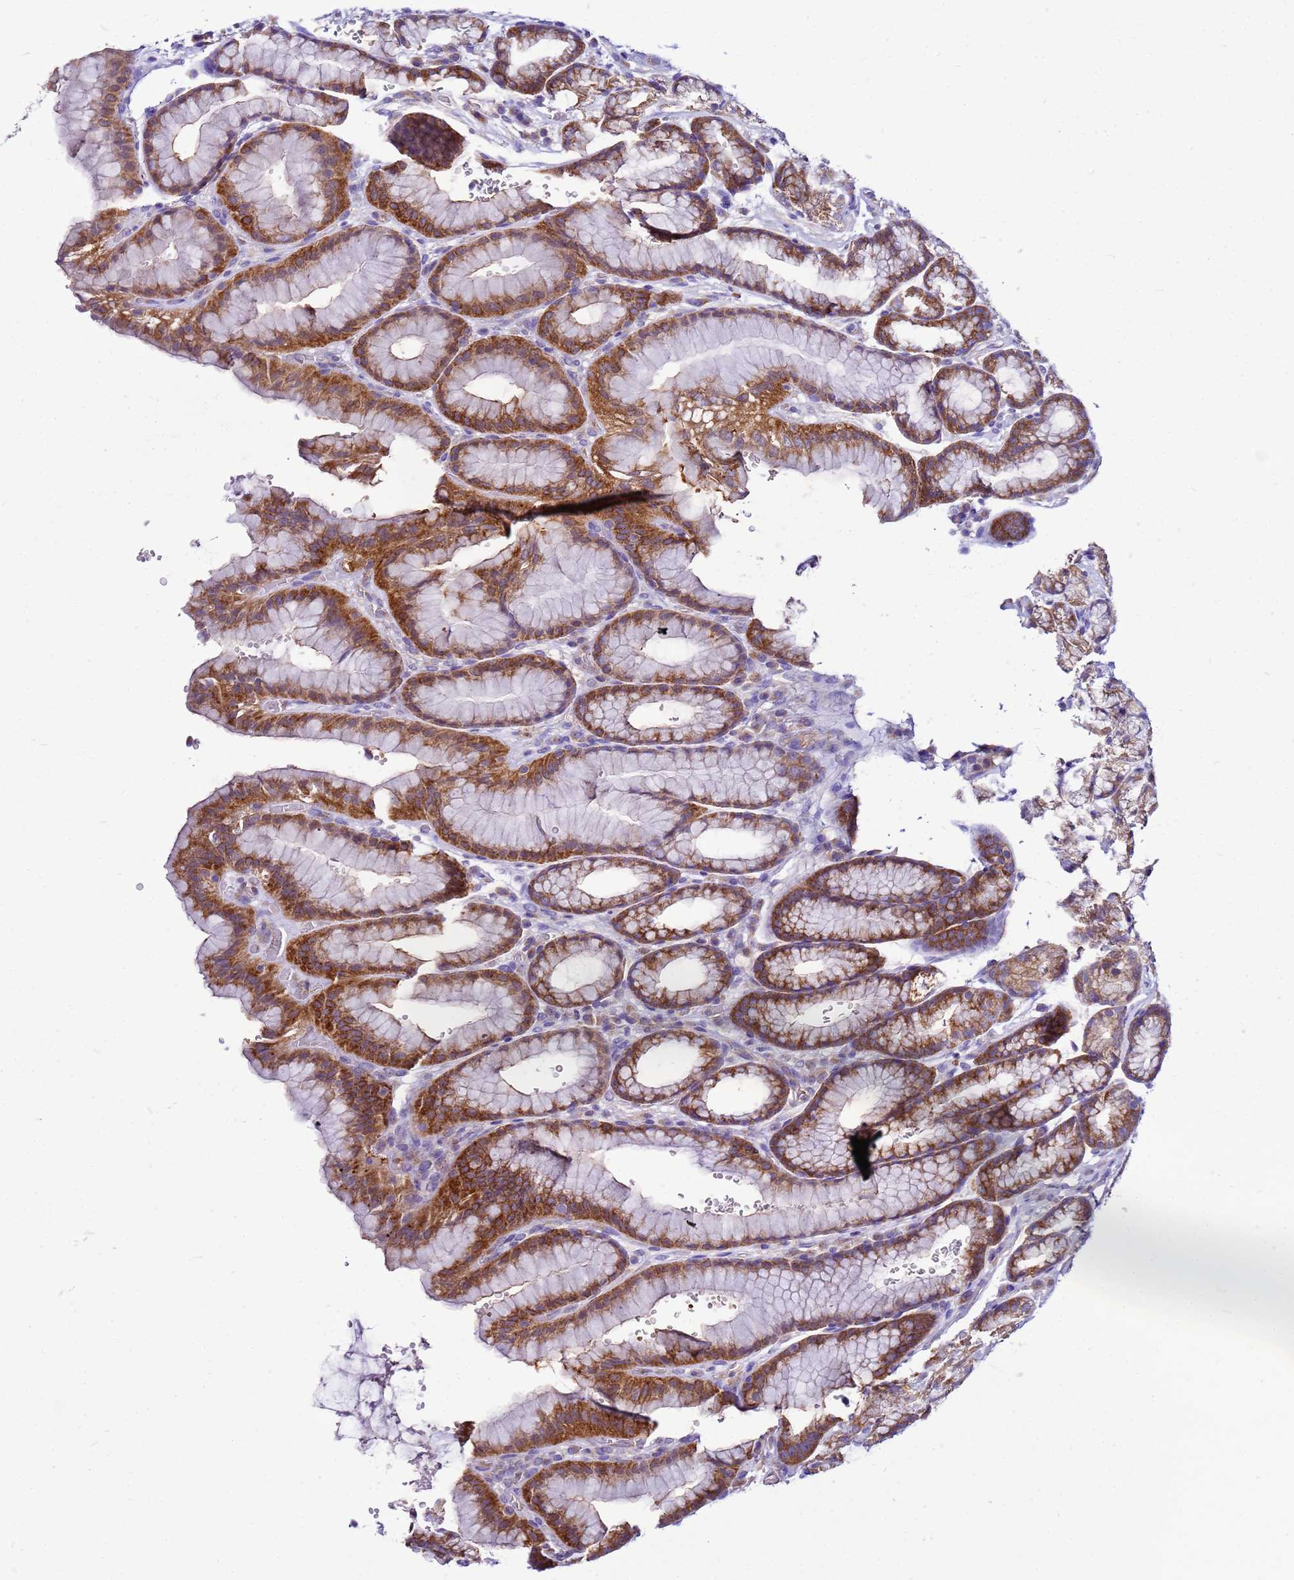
{"staining": {"intensity": "strong", "quantity": "25%-75%", "location": "cytoplasmic/membranous"}, "tissue": "stomach", "cell_type": "Glandular cells", "image_type": "normal", "snomed": [{"axis": "morphology", "description": "Normal tissue, NOS"}, {"axis": "morphology", "description": "Adenocarcinoma, NOS"}, {"axis": "topography", "description": "Stomach"}], "caption": "Immunohistochemical staining of normal human stomach exhibits strong cytoplasmic/membranous protein positivity in approximately 25%-75% of glandular cells.", "gene": "PKD1", "patient": {"sex": "male", "age": 57}}